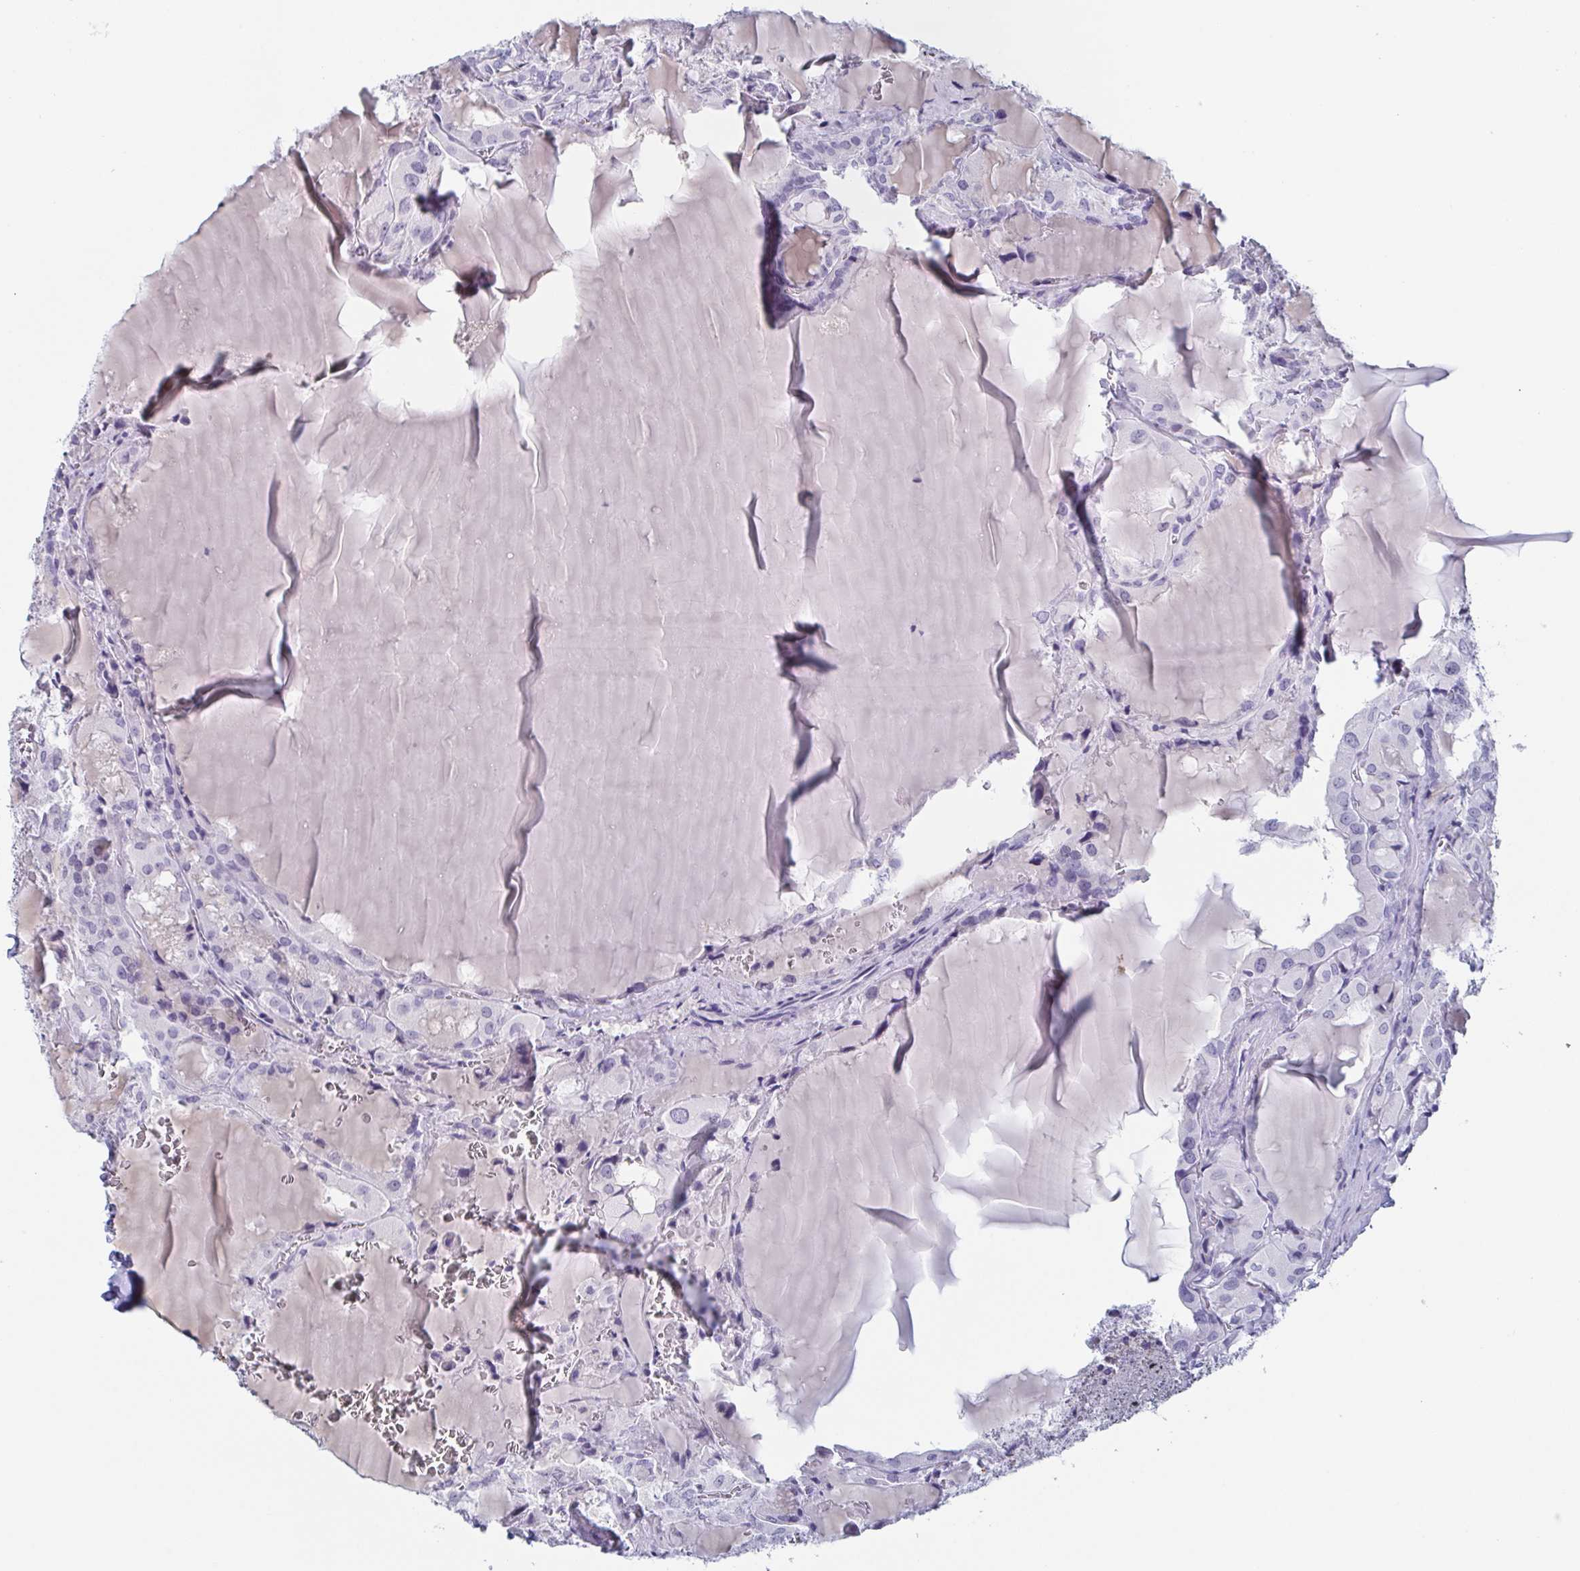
{"staining": {"intensity": "negative", "quantity": "none", "location": "none"}, "tissue": "thyroid cancer", "cell_type": "Tumor cells", "image_type": "cancer", "snomed": [{"axis": "morphology", "description": "Papillary adenocarcinoma, NOS"}, {"axis": "topography", "description": "Thyroid gland"}], "caption": "Human papillary adenocarcinoma (thyroid) stained for a protein using IHC reveals no expression in tumor cells.", "gene": "REG4", "patient": {"sex": "male", "age": 87}}